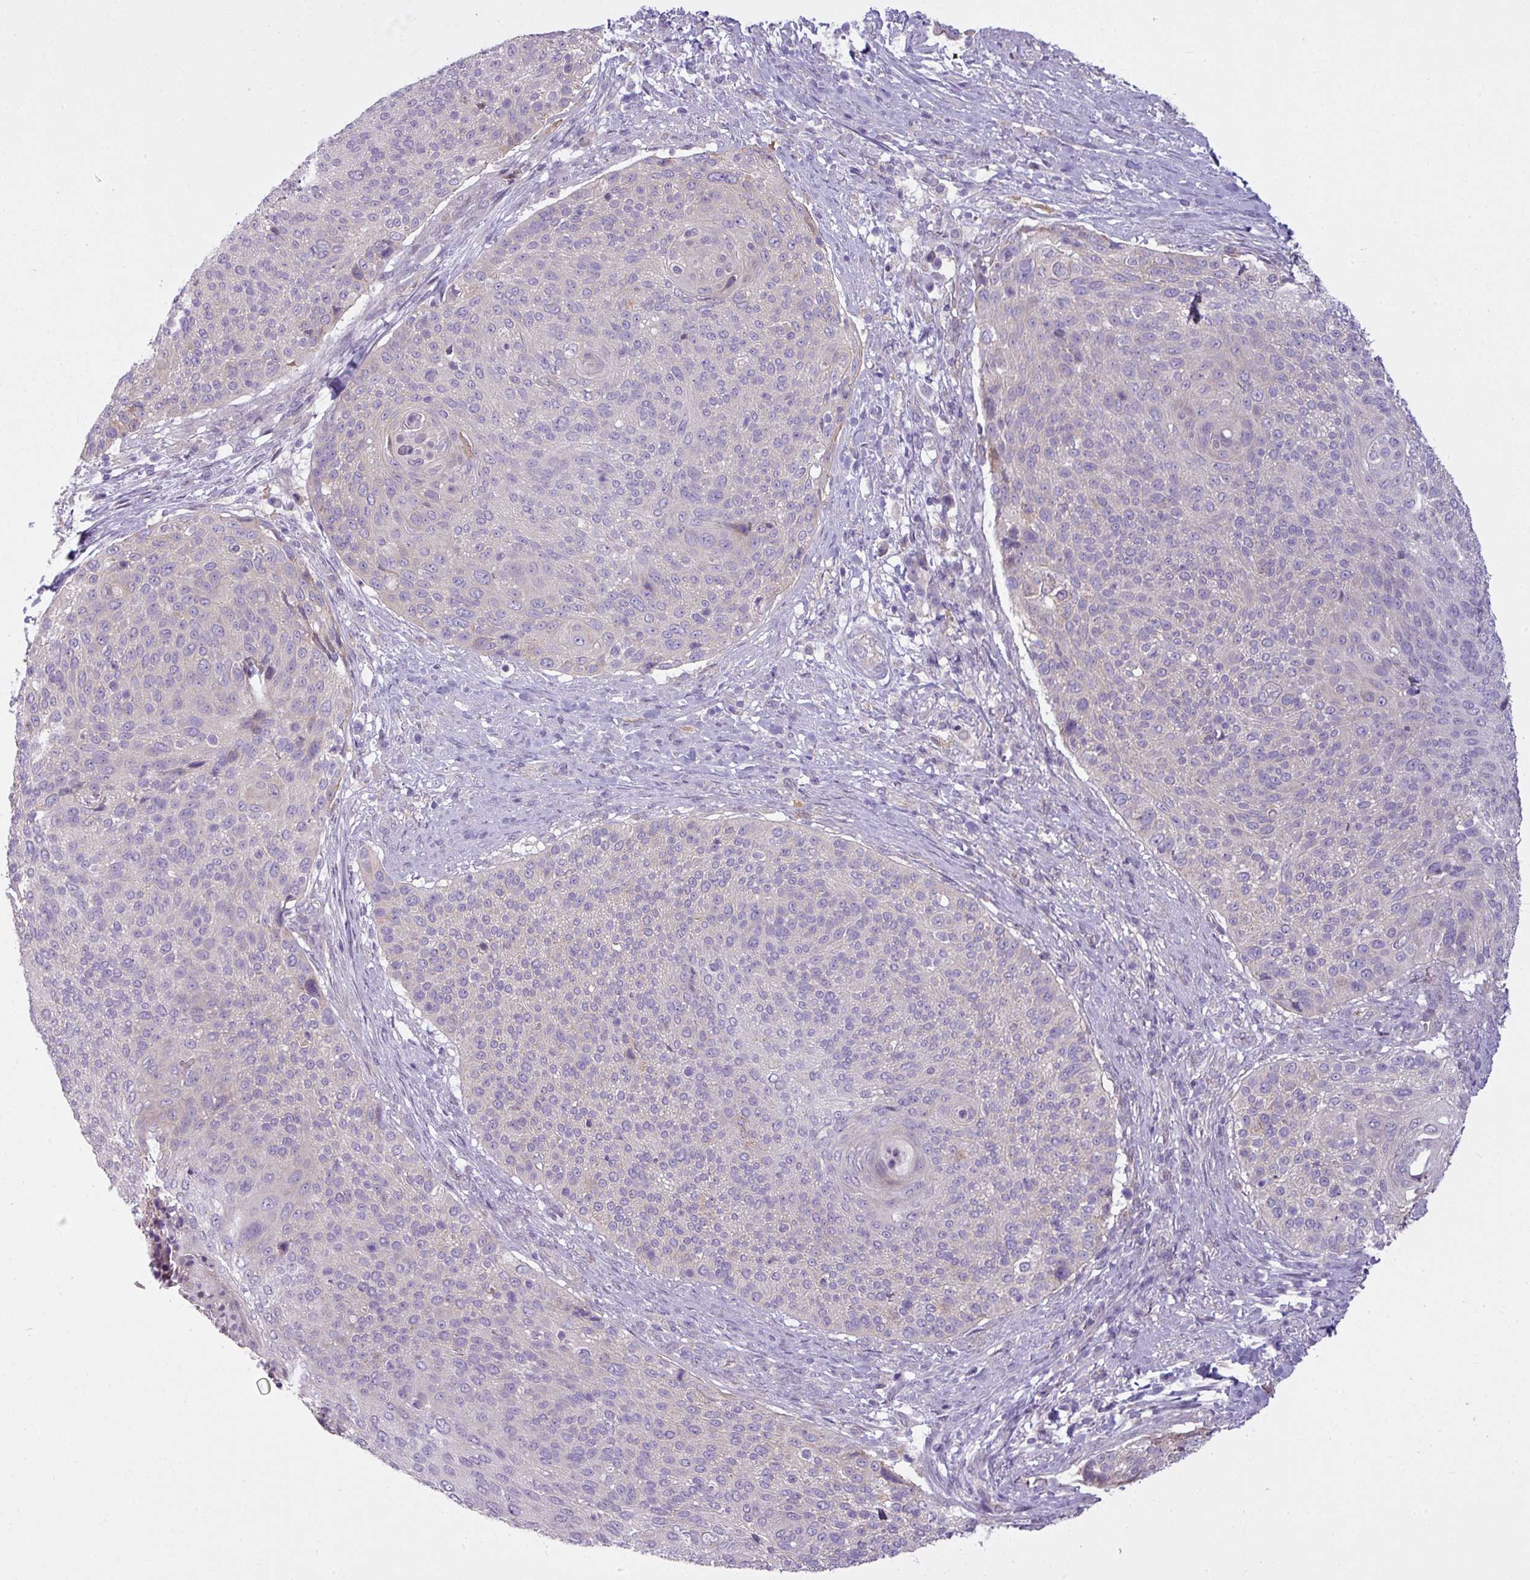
{"staining": {"intensity": "negative", "quantity": "none", "location": "none"}, "tissue": "cervical cancer", "cell_type": "Tumor cells", "image_type": "cancer", "snomed": [{"axis": "morphology", "description": "Squamous cell carcinoma, NOS"}, {"axis": "topography", "description": "Cervix"}], "caption": "This photomicrograph is of cervical cancer stained with immunohistochemistry (IHC) to label a protein in brown with the nuclei are counter-stained blue. There is no staining in tumor cells. (DAB IHC with hematoxylin counter stain).", "gene": "CAMK2B", "patient": {"sex": "female", "age": 31}}